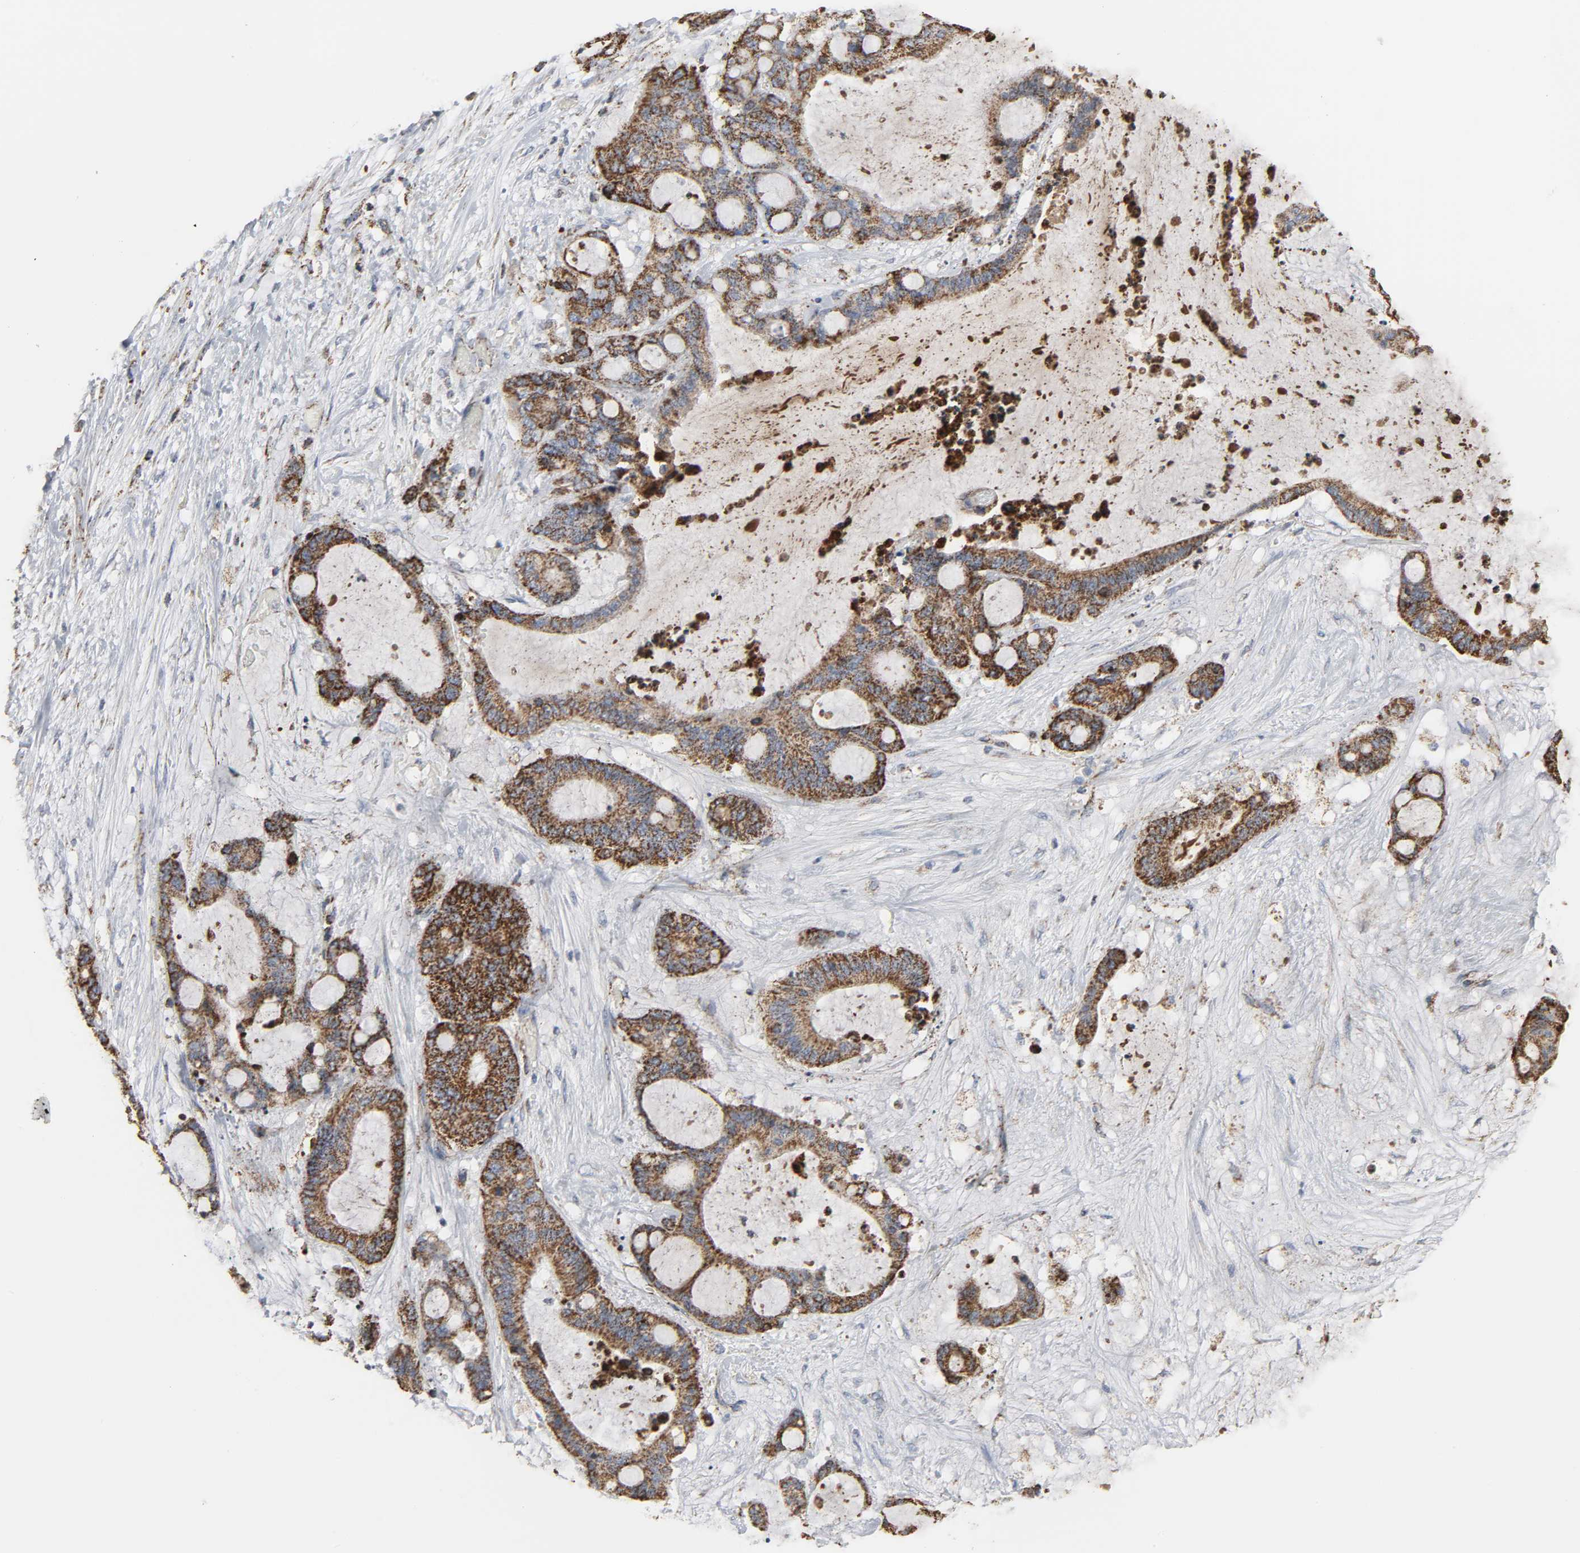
{"staining": {"intensity": "strong", "quantity": "25%-75%", "location": "cytoplasmic/membranous"}, "tissue": "liver cancer", "cell_type": "Tumor cells", "image_type": "cancer", "snomed": [{"axis": "morphology", "description": "Cholangiocarcinoma"}, {"axis": "topography", "description": "Liver"}], "caption": "Cholangiocarcinoma (liver) tissue demonstrates strong cytoplasmic/membranous expression in approximately 25%-75% of tumor cells", "gene": "ACAT1", "patient": {"sex": "female", "age": 73}}